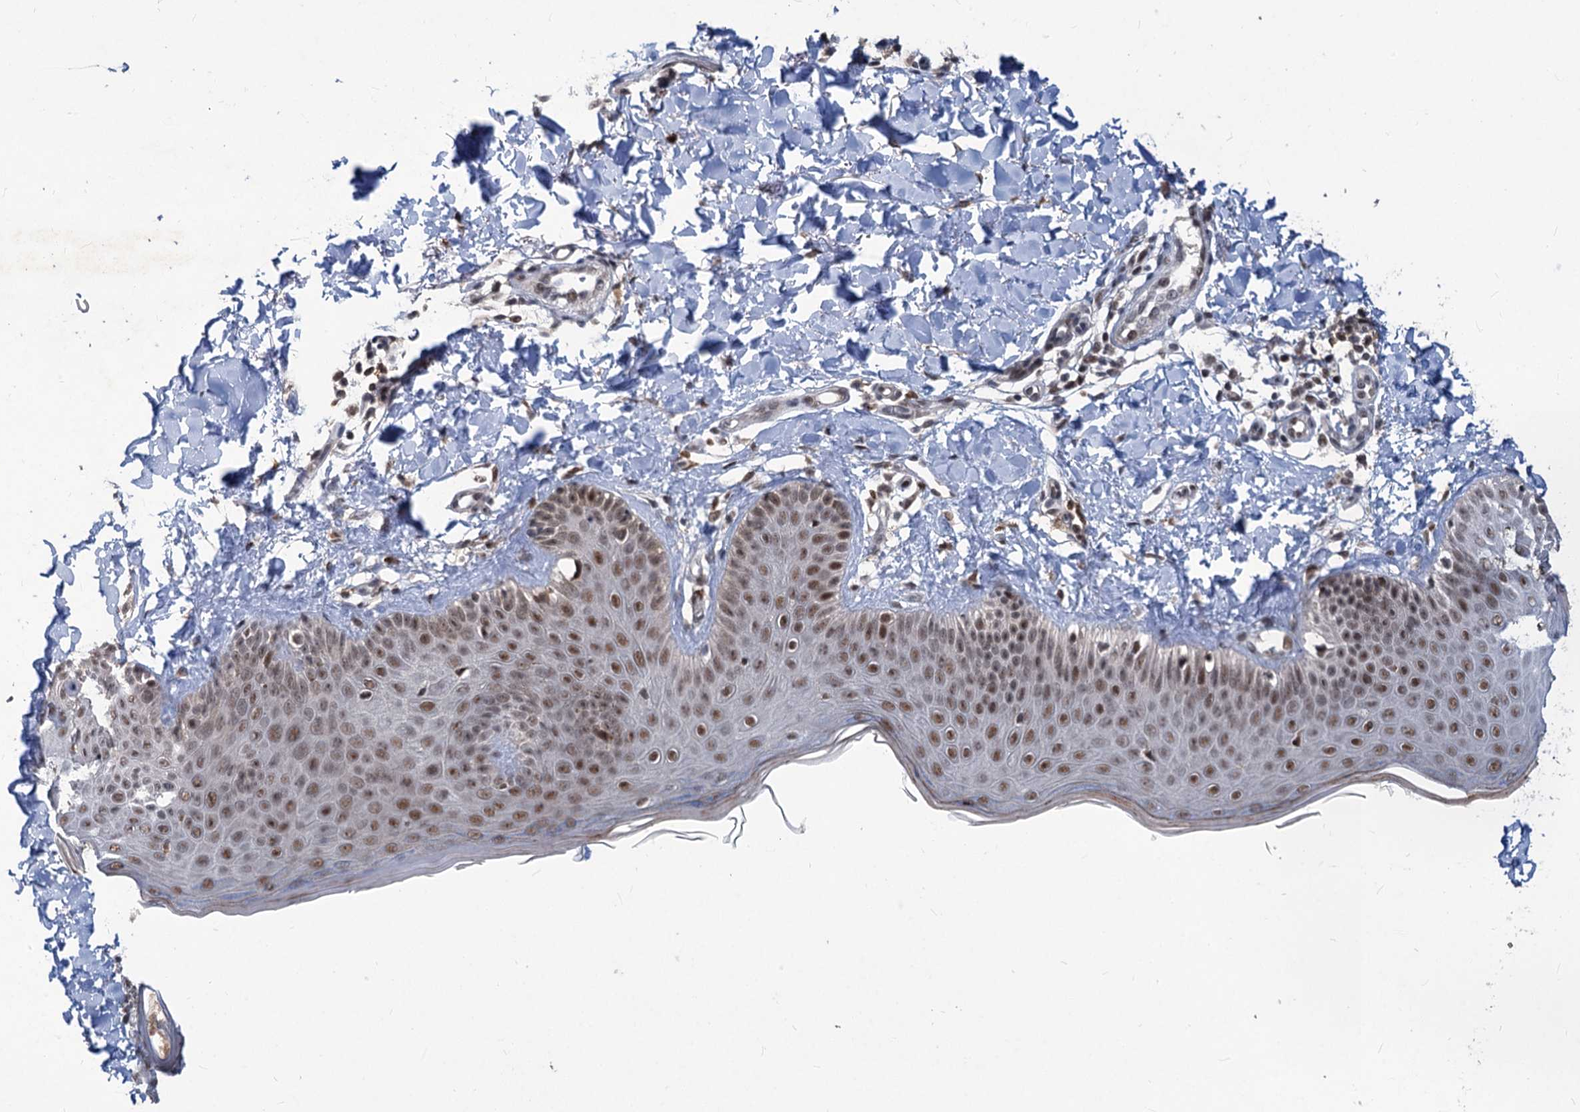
{"staining": {"intensity": "moderate", "quantity": ">75%", "location": "nuclear"}, "tissue": "skin", "cell_type": "Fibroblasts", "image_type": "normal", "snomed": [{"axis": "morphology", "description": "Normal tissue, NOS"}, {"axis": "topography", "description": "Skin"}], "caption": "Moderate nuclear positivity is identified in about >75% of fibroblasts in normal skin.", "gene": "PHF8", "patient": {"sex": "male", "age": 52}}